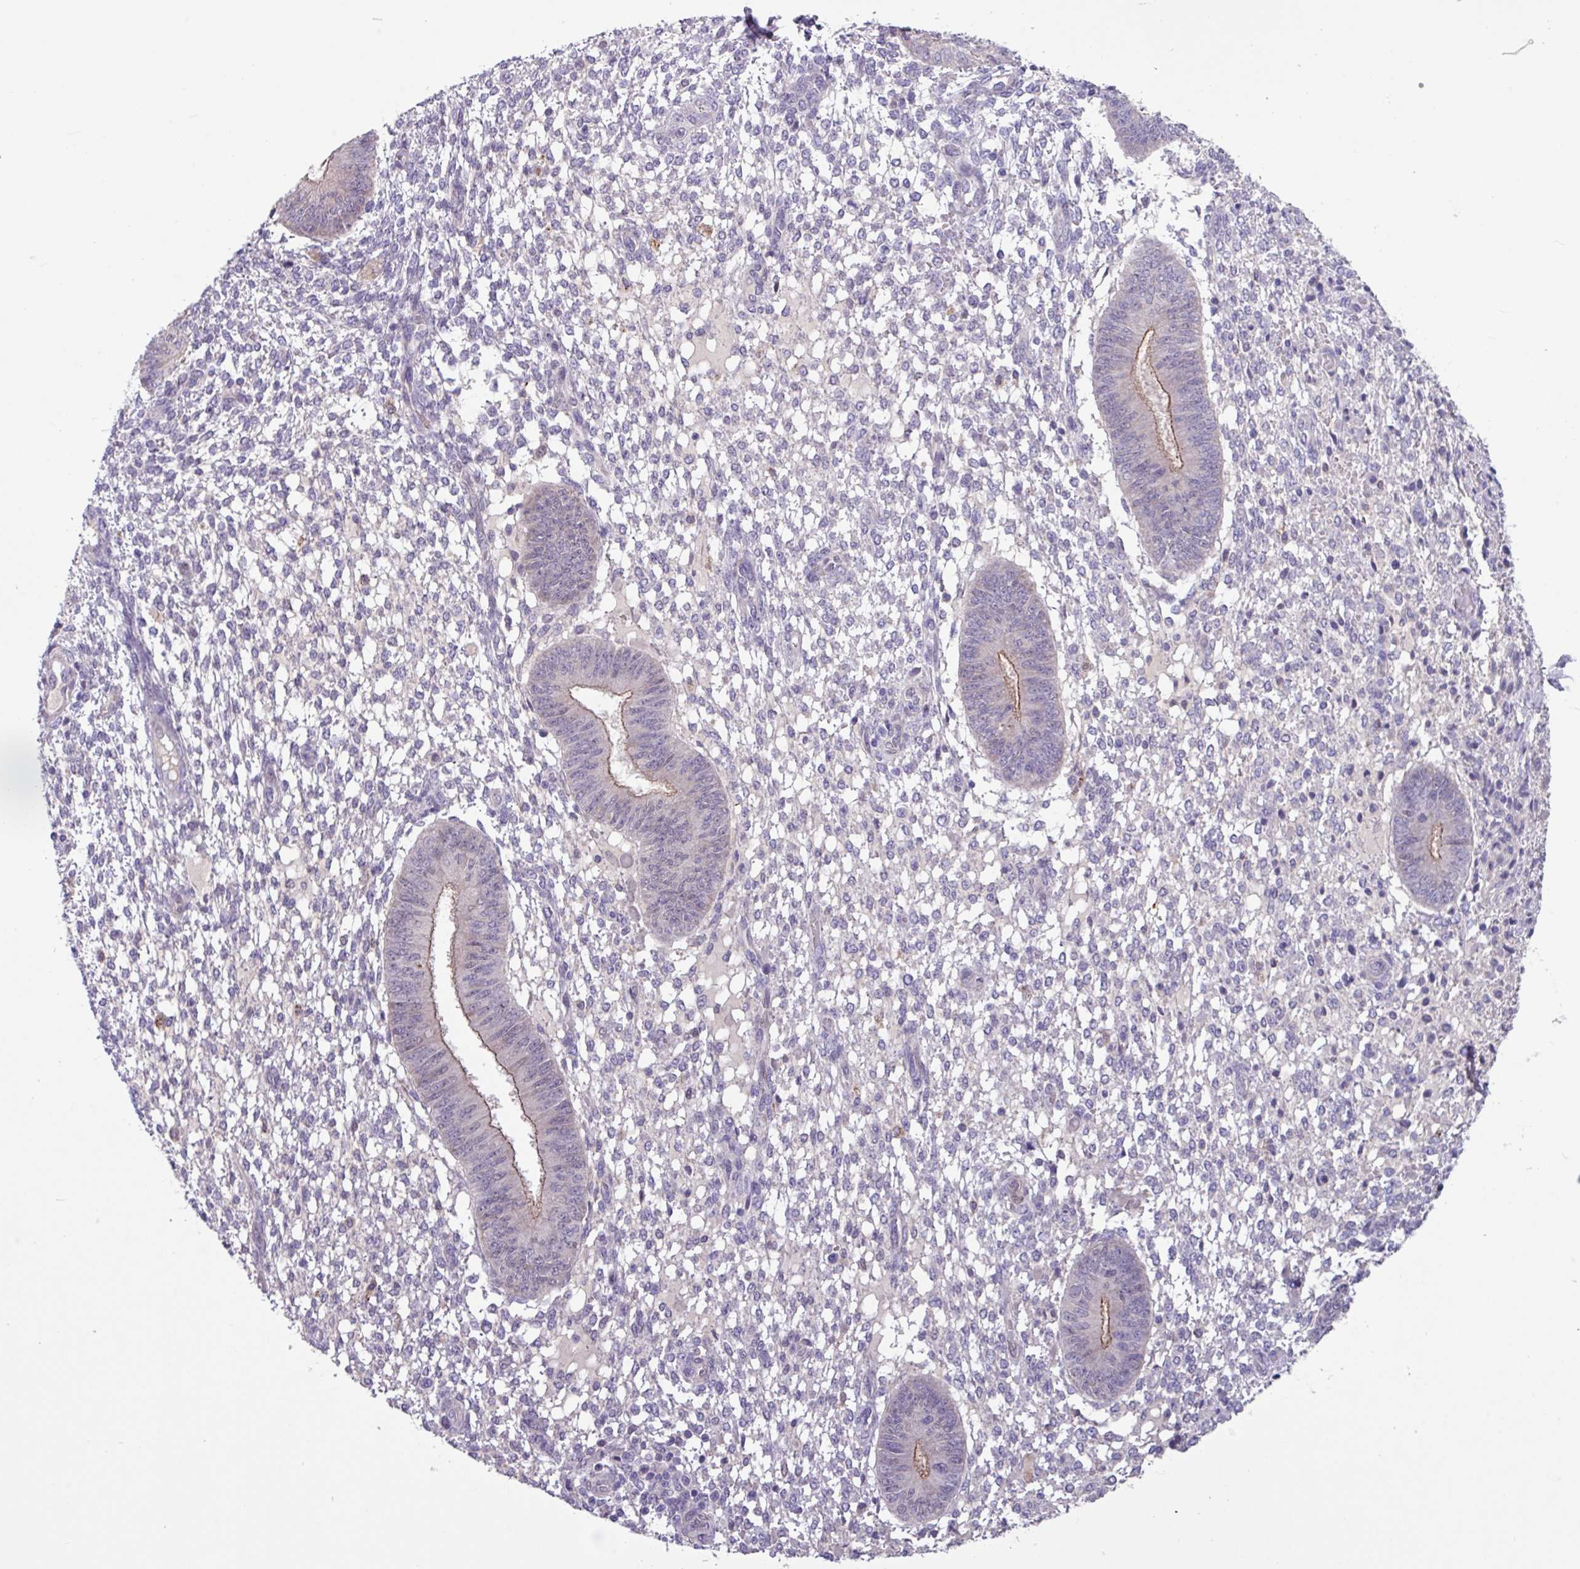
{"staining": {"intensity": "negative", "quantity": "none", "location": "none"}, "tissue": "endometrium", "cell_type": "Cells in endometrial stroma", "image_type": "normal", "snomed": [{"axis": "morphology", "description": "Normal tissue, NOS"}, {"axis": "topography", "description": "Endometrium"}], "caption": "Immunohistochemical staining of unremarkable human endometrium demonstrates no significant expression in cells in endometrial stroma. Nuclei are stained in blue.", "gene": "IQCJ", "patient": {"sex": "female", "age": 49}}